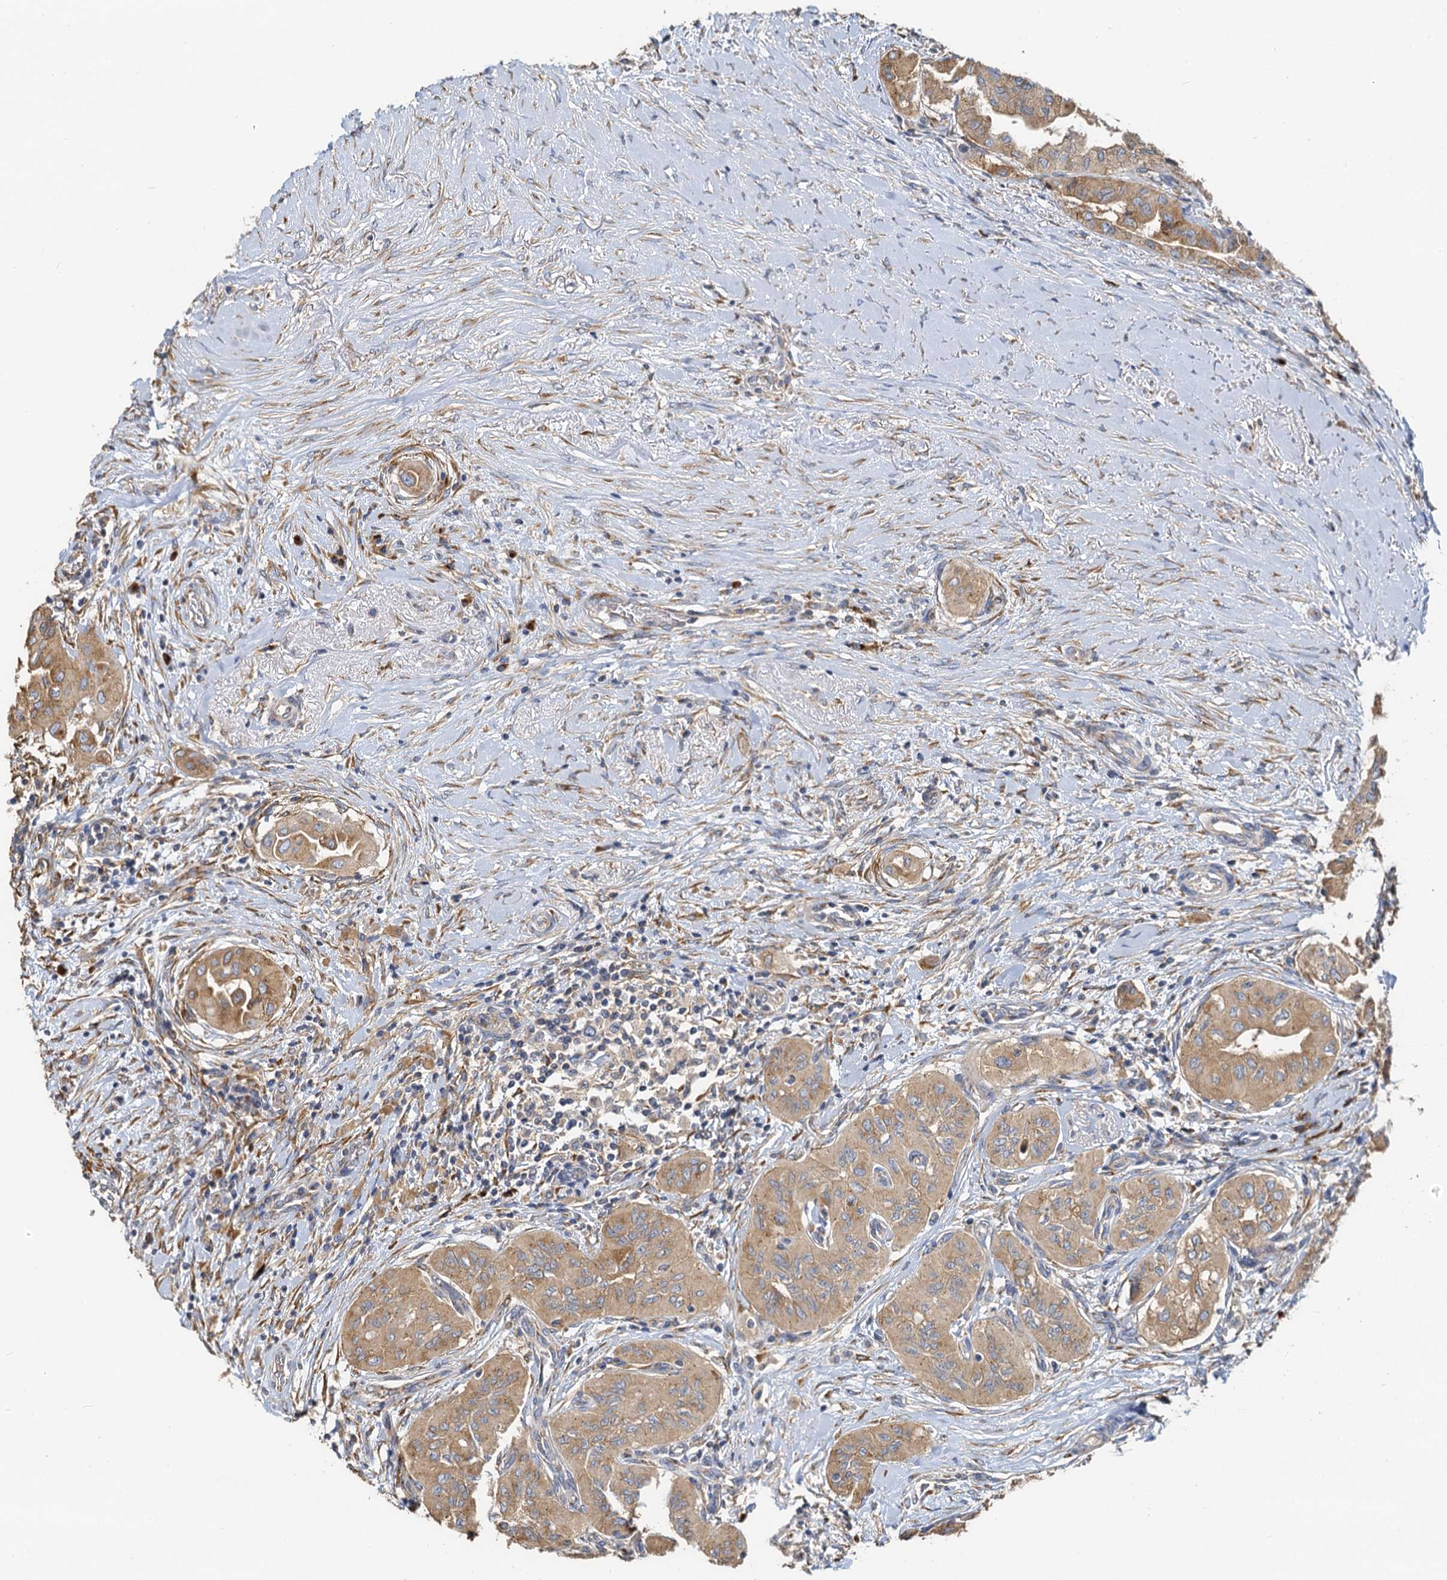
{"staining": {"intensity": "moderate", "quantity": "25%-75%", "location": "cytoplasmic/membranous"}, "tissue": "thyroid cancer", "cell_type": "Tumor cells", "image_type": "cancer", "snomed": [{"axis": "morphology", "description": "Papillary adenocarcinoma, NOS"}, {"axis": "topography", "description": "Thyroid gland"}], "caption": "Tumor cells demonstrate moderate cytoplasmic/membranous staining in approximately 25%-75% of cells in thyroid papillary adenocarcinoma.", "gene": "NKAPD1", "patient": {"sex": "female", "age": 59}}